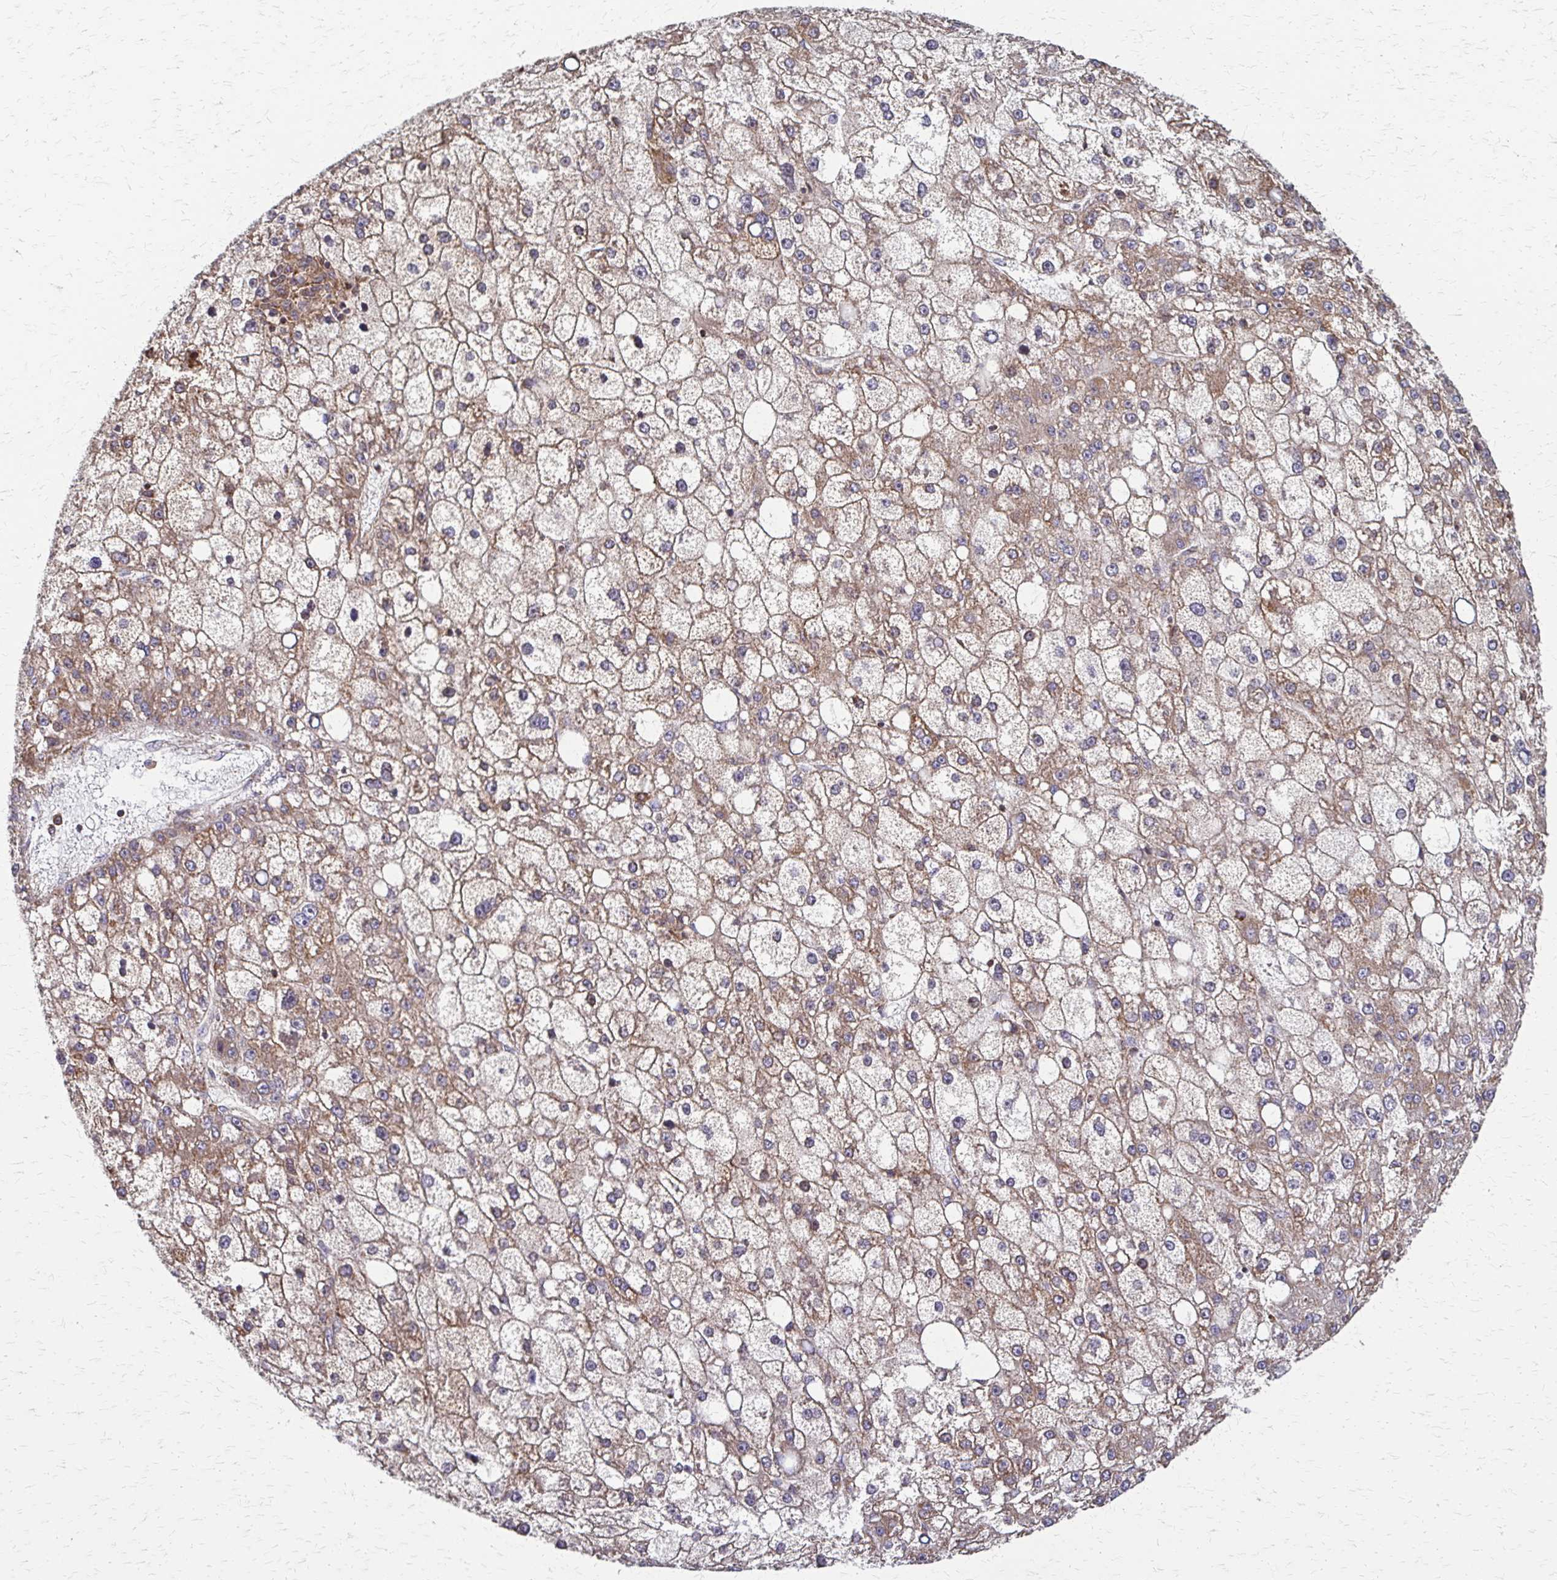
{"staining": {"intensity": "moderate", "quantity": ">75%", "location": "cytoplasmic/membranous"}, "tissue": "liver cancer", "cell_type": "Tumor cells", "image_type": "cancer", "snomed": [{"axis": "morphology", "description": "Carcinoma, Hepatocellular, NOS"}, {"axis": "topography", "description": "Liver"}], "caption": "About >75% of tumor cells in liver cancer (hepatocellular carcinoma) reveal moderate cytoplasmic/membranous protein expression as visualized by brown immunohistochemical staining.", "gene": "EEF2", "patient": {"sex": "male", "age": 67}}